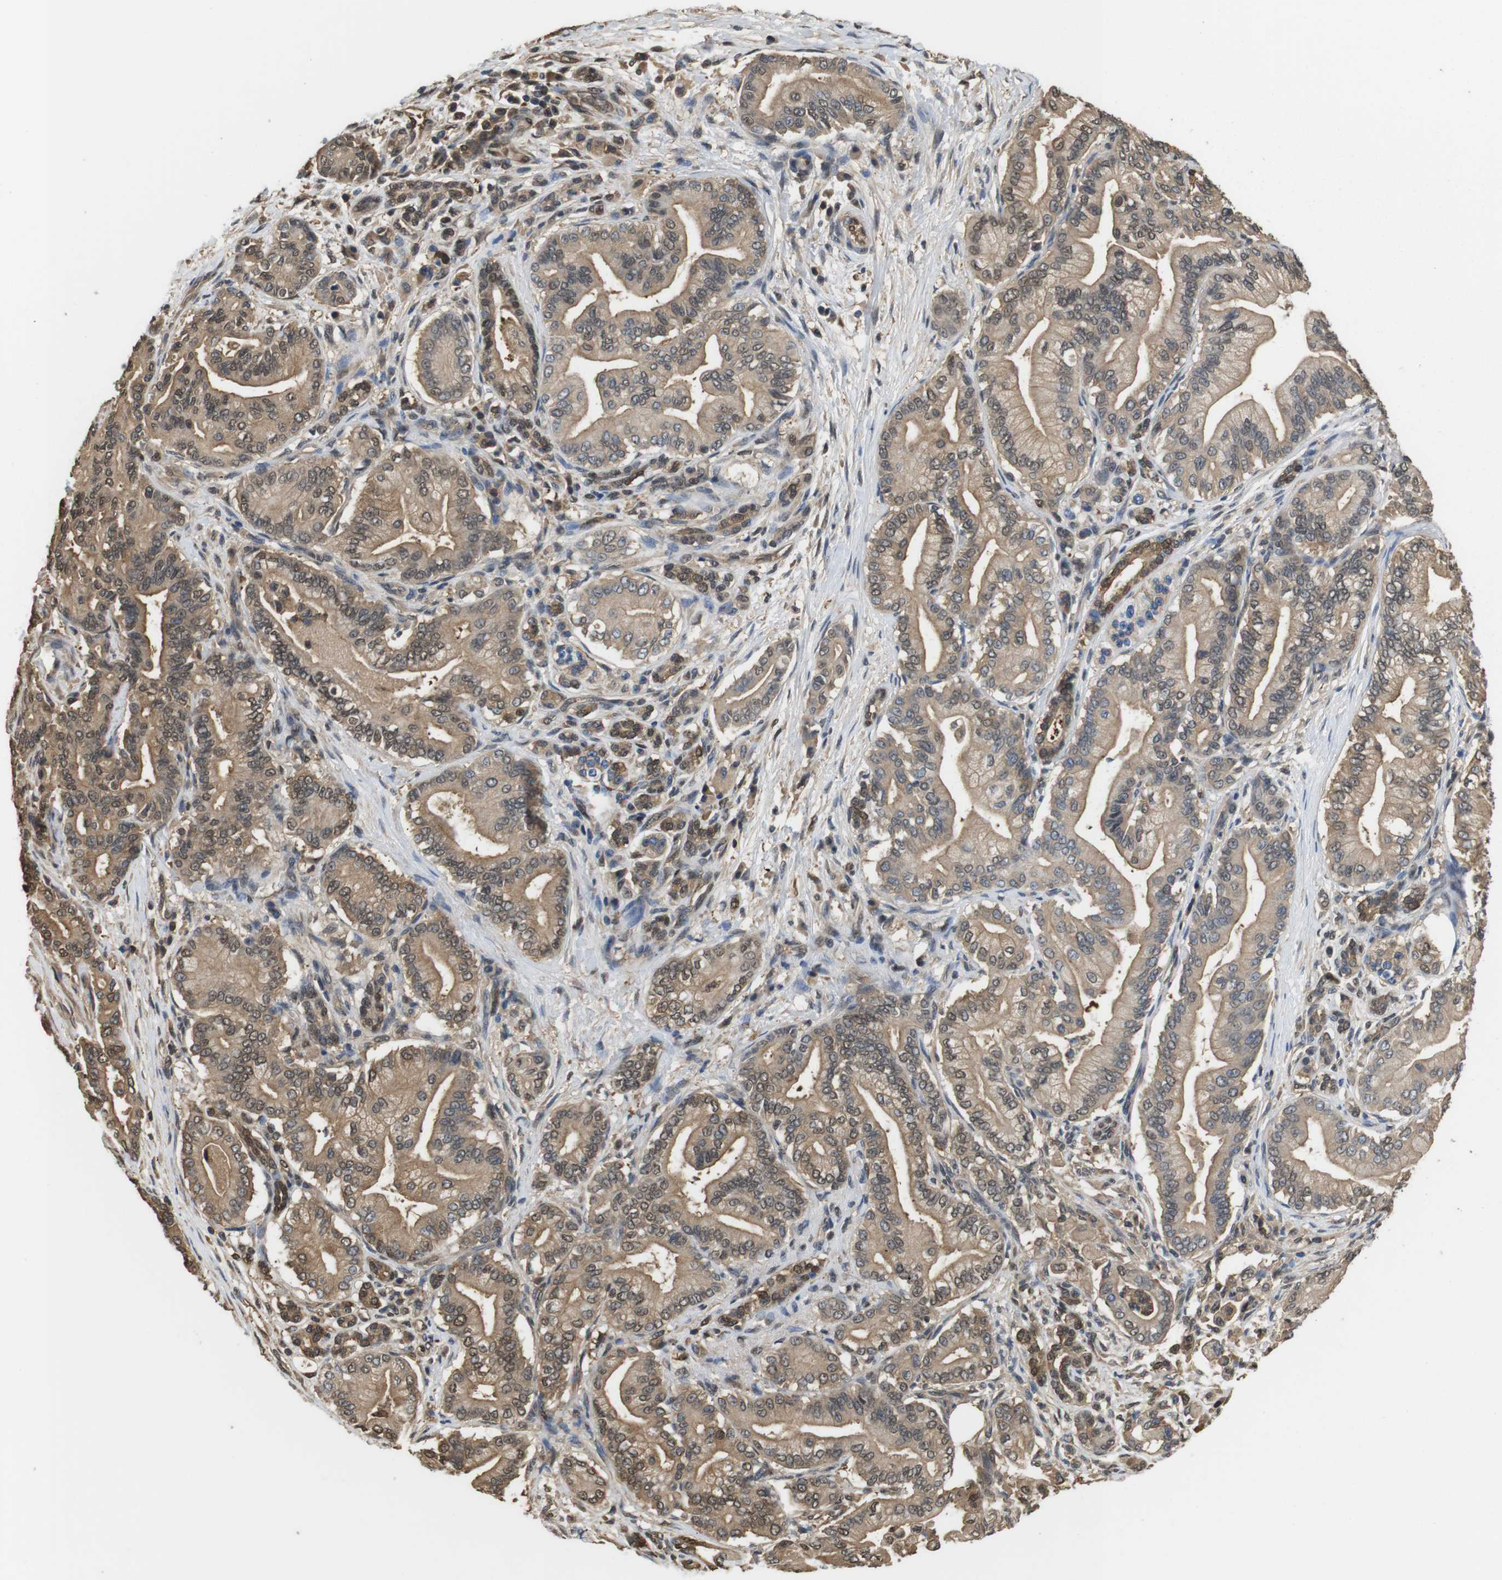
{"staining": {"intensity": "weak", "quantity": ">75%", "location": "cytoplasmic/membranous,nuclear"}, "tissue": "pancreatic cancer", "cell_type": "Tumor cells", "image_type": "cancer", "snomed": [{"axis": "morphology", "description": "Normal tissue, NOS"}, {"axis": "morphology", "description": "Adenocarcinoma, NOS"}, {"axis": "topography", "description": "Pancreas"}], "caption": "Brown immunohistochemical staining in adenocarcinoma (pancreatic) exhibits weak cytoplasmic/membranous and nuclear staining in about >75% of tumor cells. (brown staining indicates protein expression, while blue staining denotes nuclei).", "gene": "LDHA", "patient": {"sex": "male", "age": 63}}